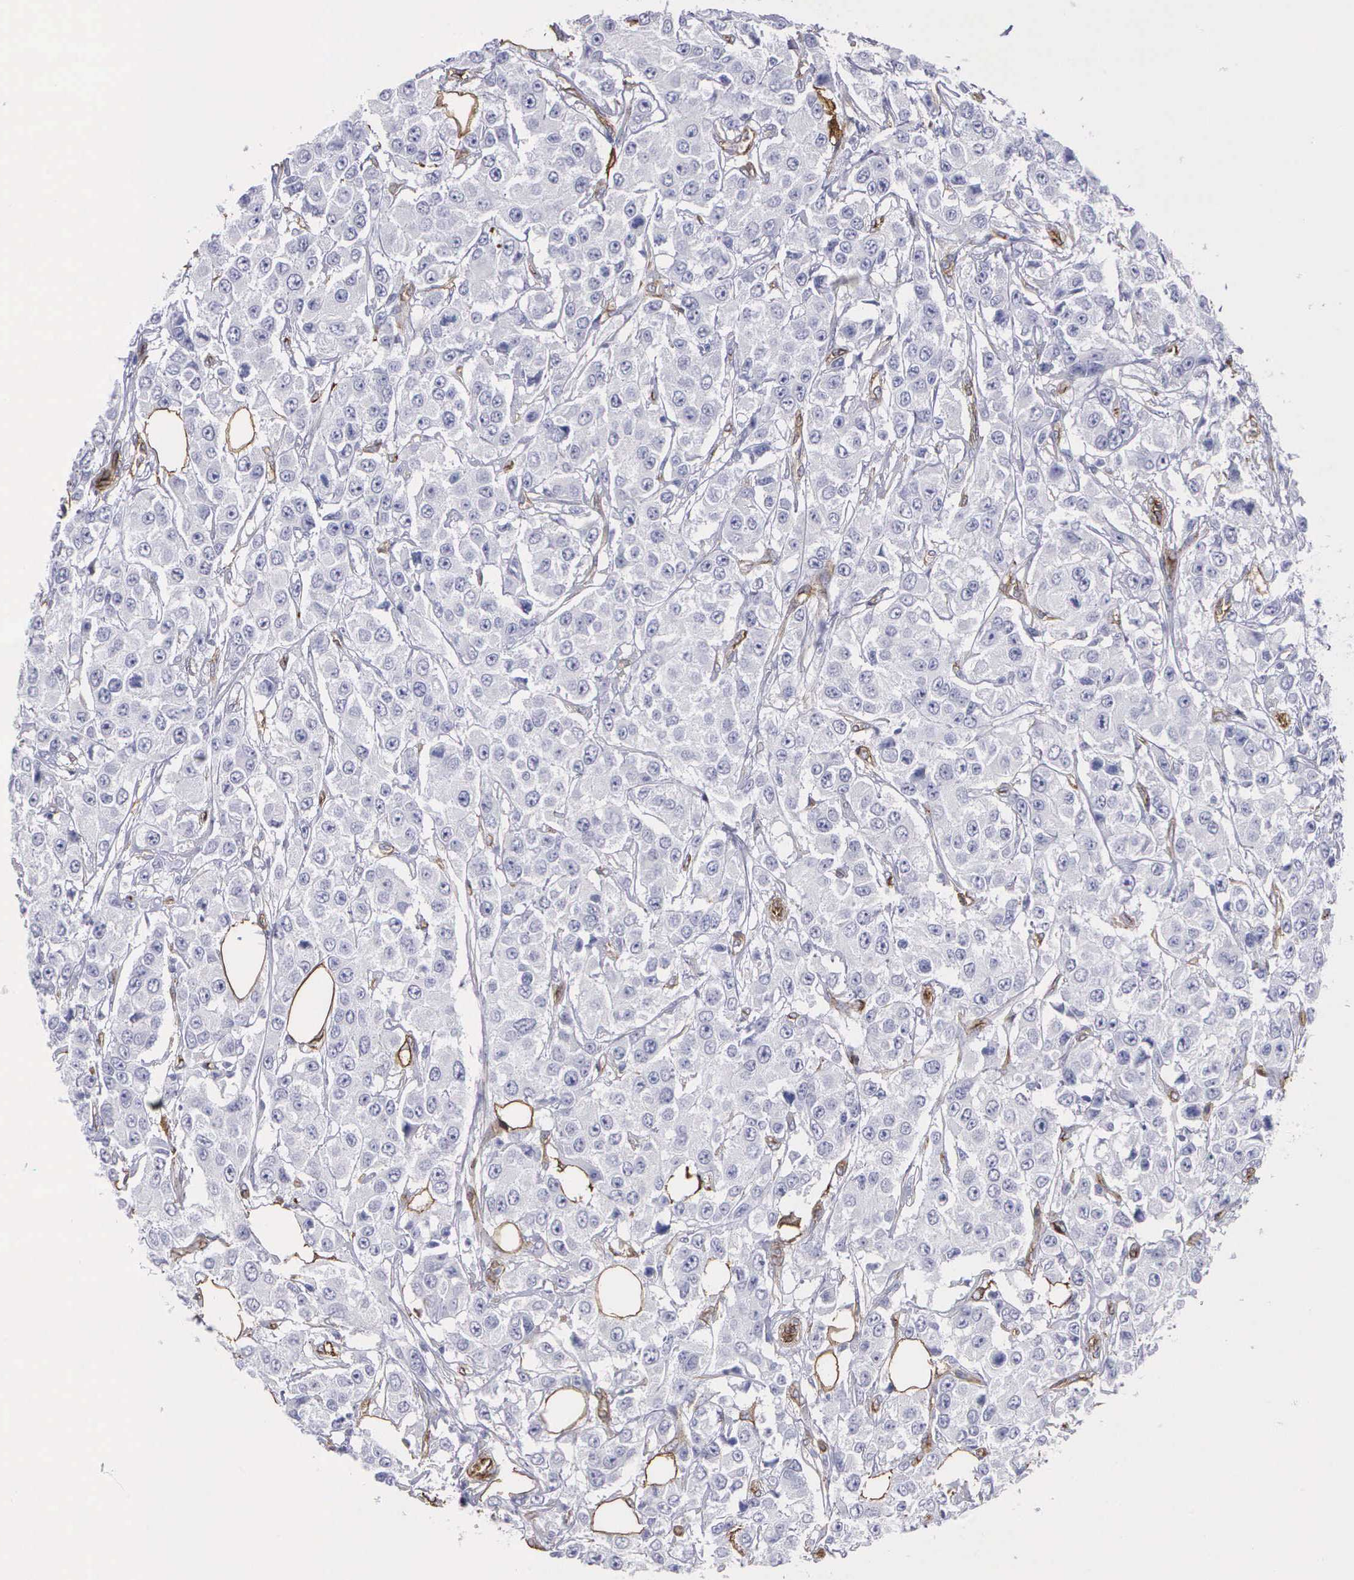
{"staining": {"intensity": "negative", "quantity": "none", "location": "none"}, "tissue": "breast cancer", "cell_type": "Tumor cells", "image_type": "cancer", "snomed": [{"axis": "morphology", "description": "Duct carcinoma"}, {"axis": "topography", "description": "Breast"}], "caption": "Infiltrating ductal carcinoma (breast) was stained to show a protein in brown. There is no significant expression in tumor cells.", "gene": "MAGEB10", "patient": {"sex": "female", "age": 58}}